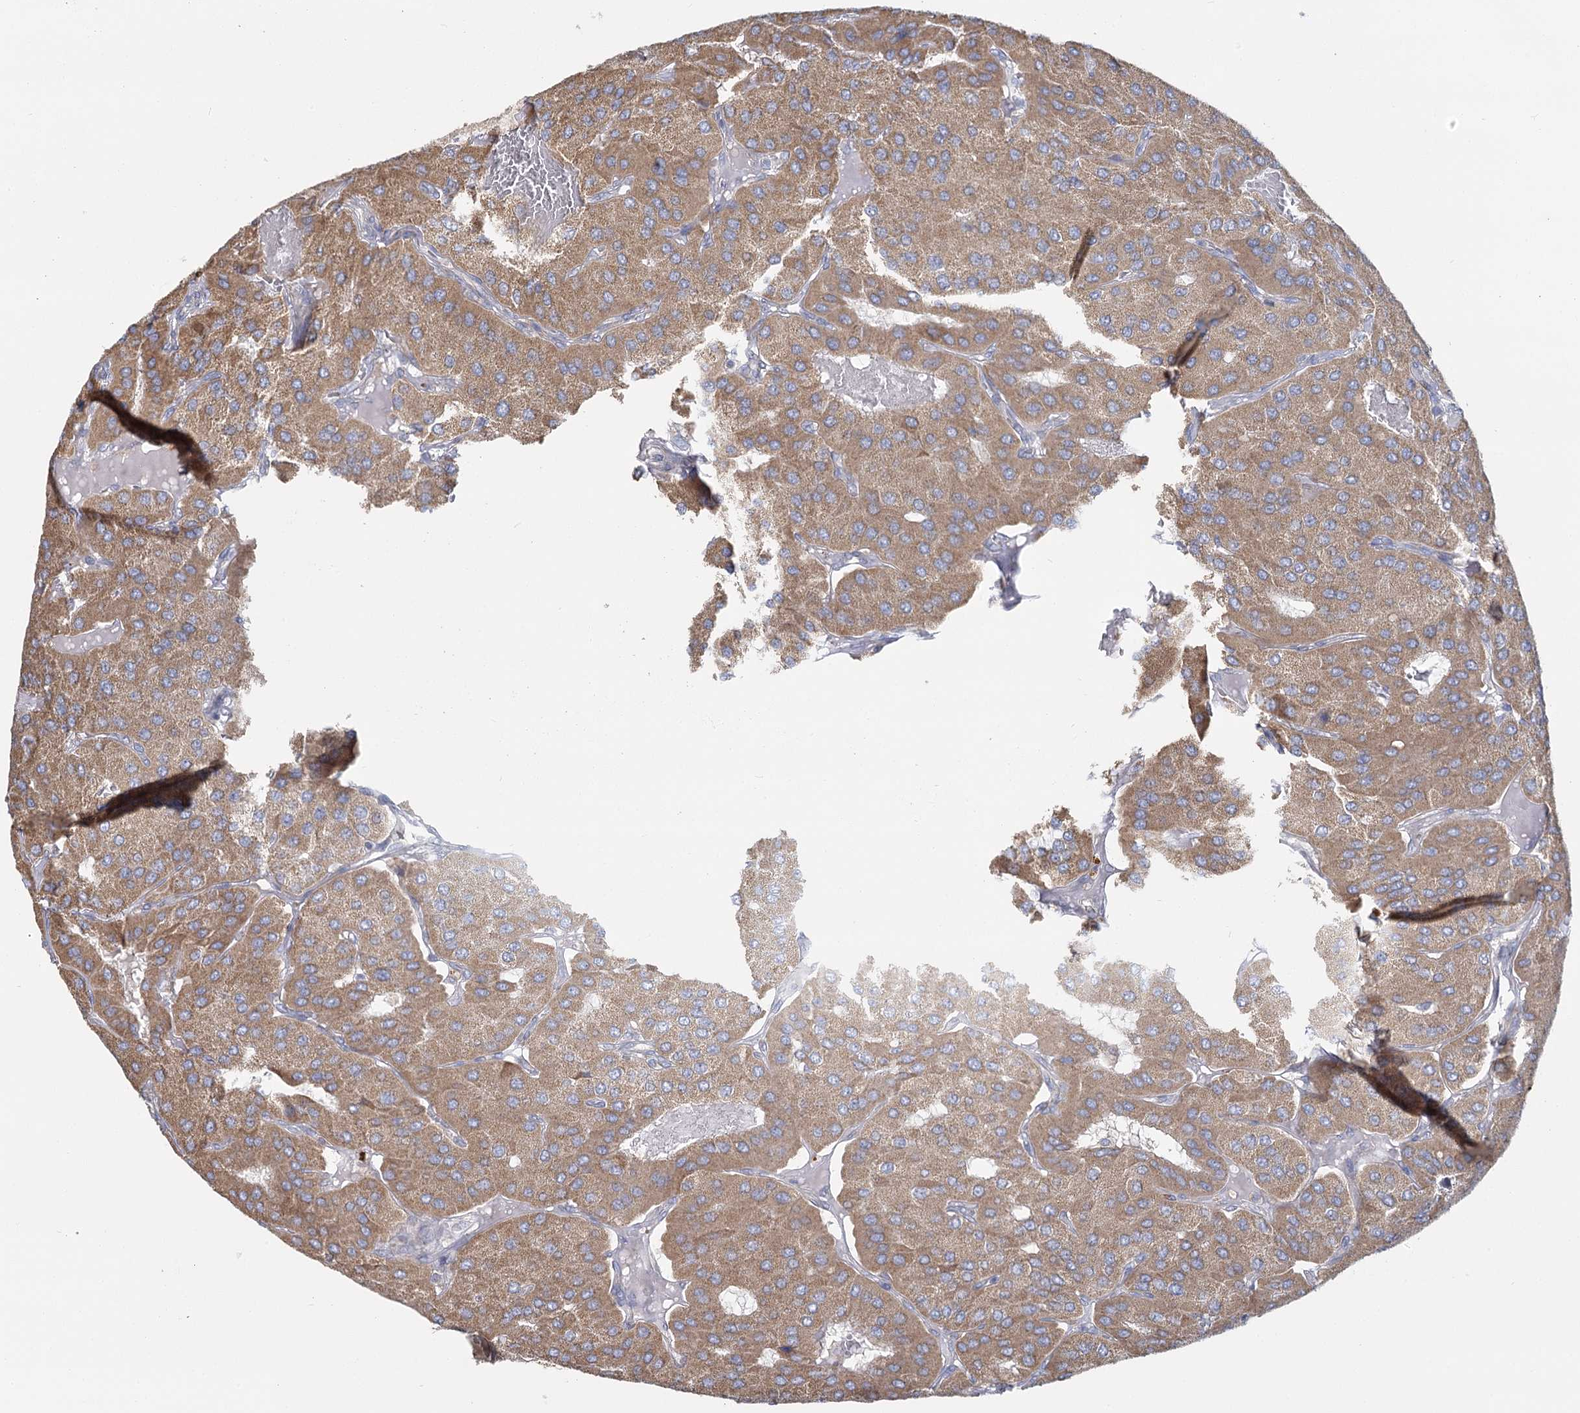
{"staining": {"intensity": "moderate", "quantity": ">75%", "location": "cytoplasmic/membranous"}, "tissue": "parathyroid gland", "cell_type": "Glandular cells", "image_type": "normal", "snomed": [{"axis": "morphology", "description": "Normal tissue, NOS"}, {"axis": "morphology", "description": "Adenoma, NOS"}, {"axis": "topography", "description": "Parathyroid gland"}], "caption": "Immunohistochemical staining of normal parathyroid gland exhibits moderate cytoplasmic/membranous protein expression in about >75% of glandular cells. (Brightfield microscopy of DAB IHC at high magnification).", "gene": "ACOX2", "patient": {"sex": "female", "age": 86}}